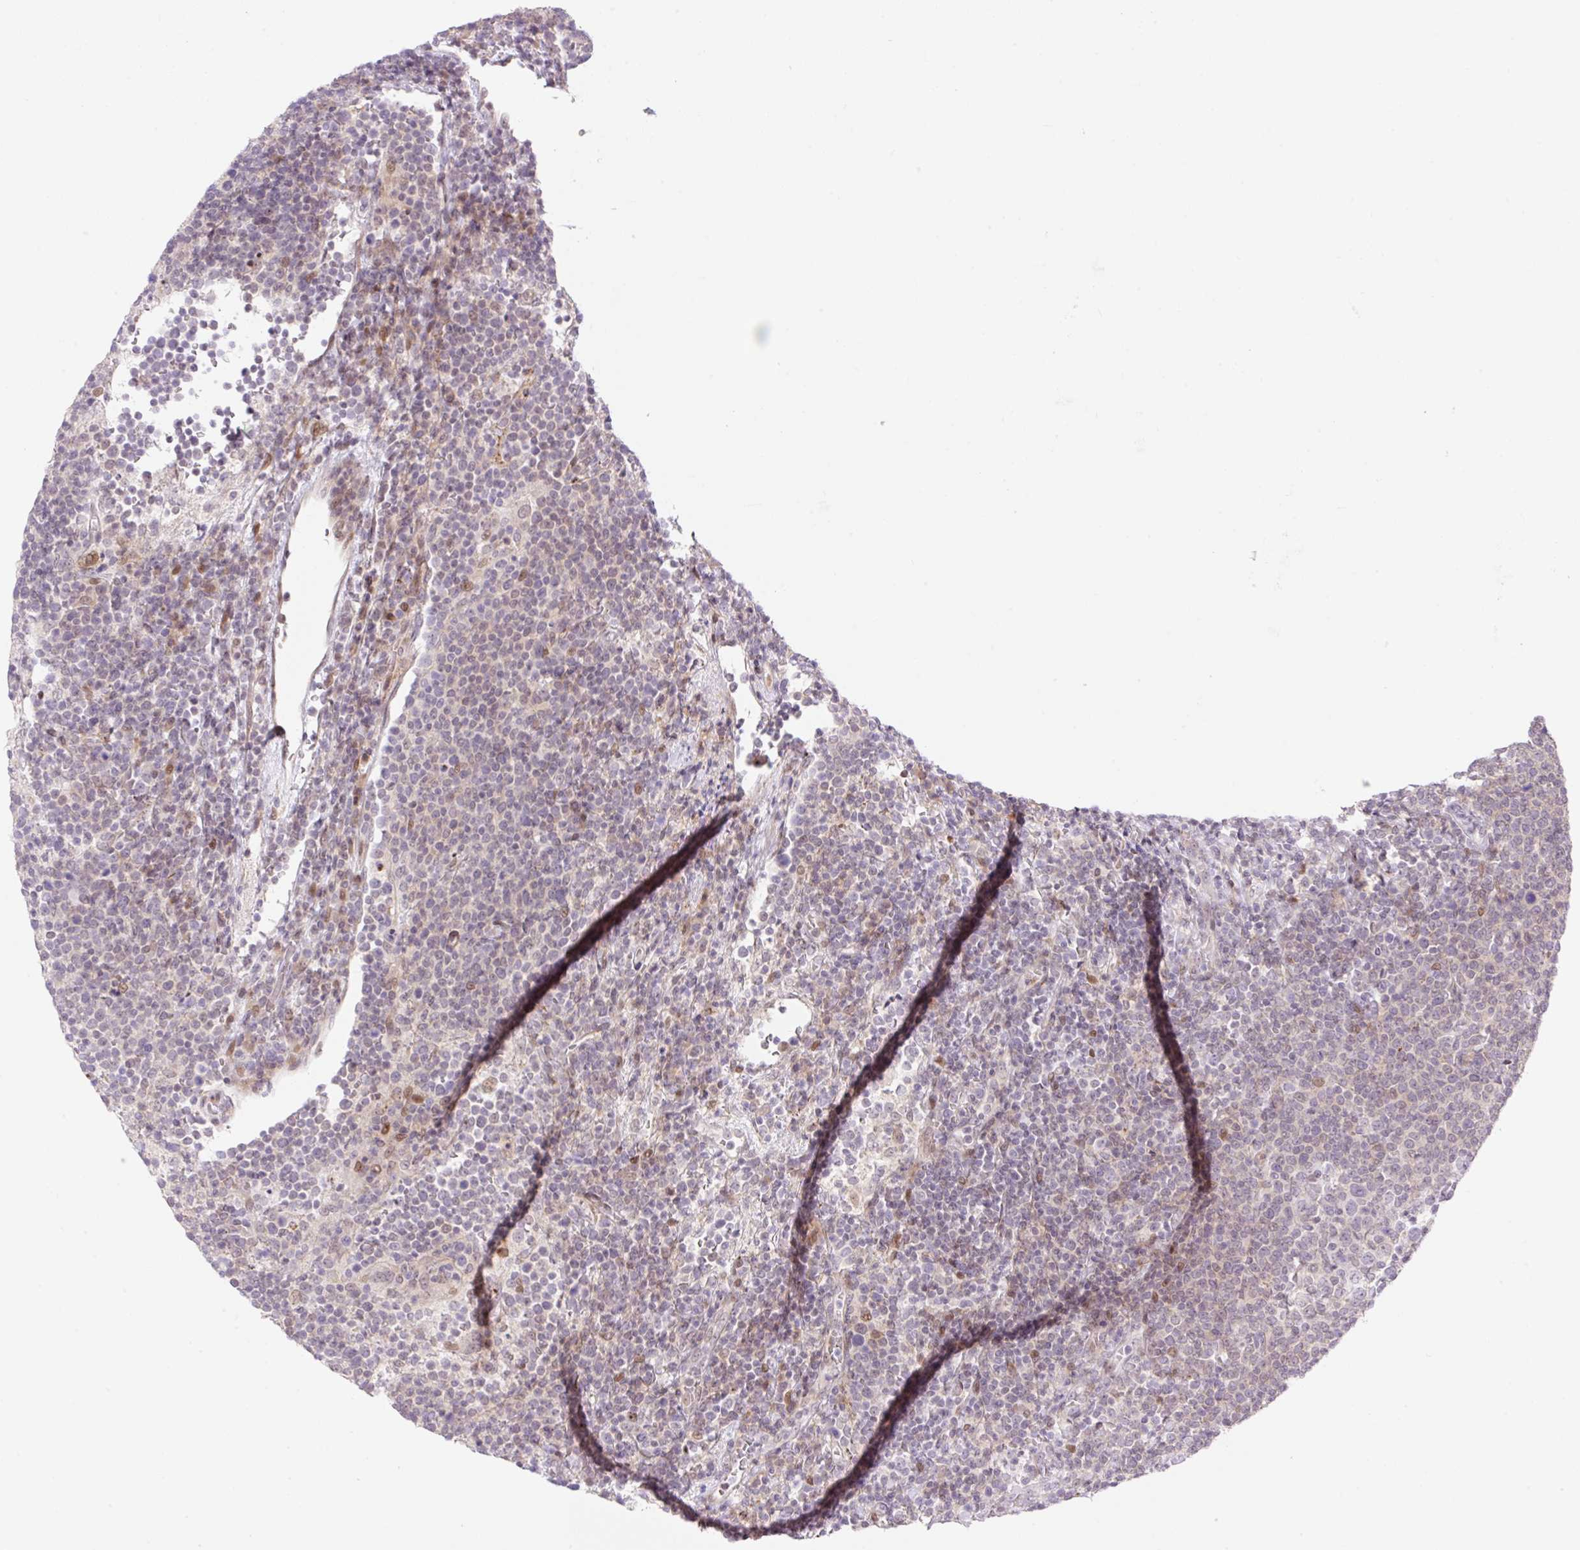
{"staining": {"intensity": "negative", "quantity": "none", "location": "none"}, "tissue": "lymphoma", "cell_type": "Tumor cells", "image_type": "cancer", "snomed": [{"axis": "morphology", "description": "Malignant lymphoma, non-Hodgkin's type, High grade"}, {"axis": "topography", "description": "Lymph node"}], "caption": "High magnification brightfield microscopy of lymphoma stained with DAB (brown) and counterstained with hematoxylin (blue): tumor cells show no significant staining.", "gene": "ZFP41", "patient": {"sex": "male", "age": 61}}